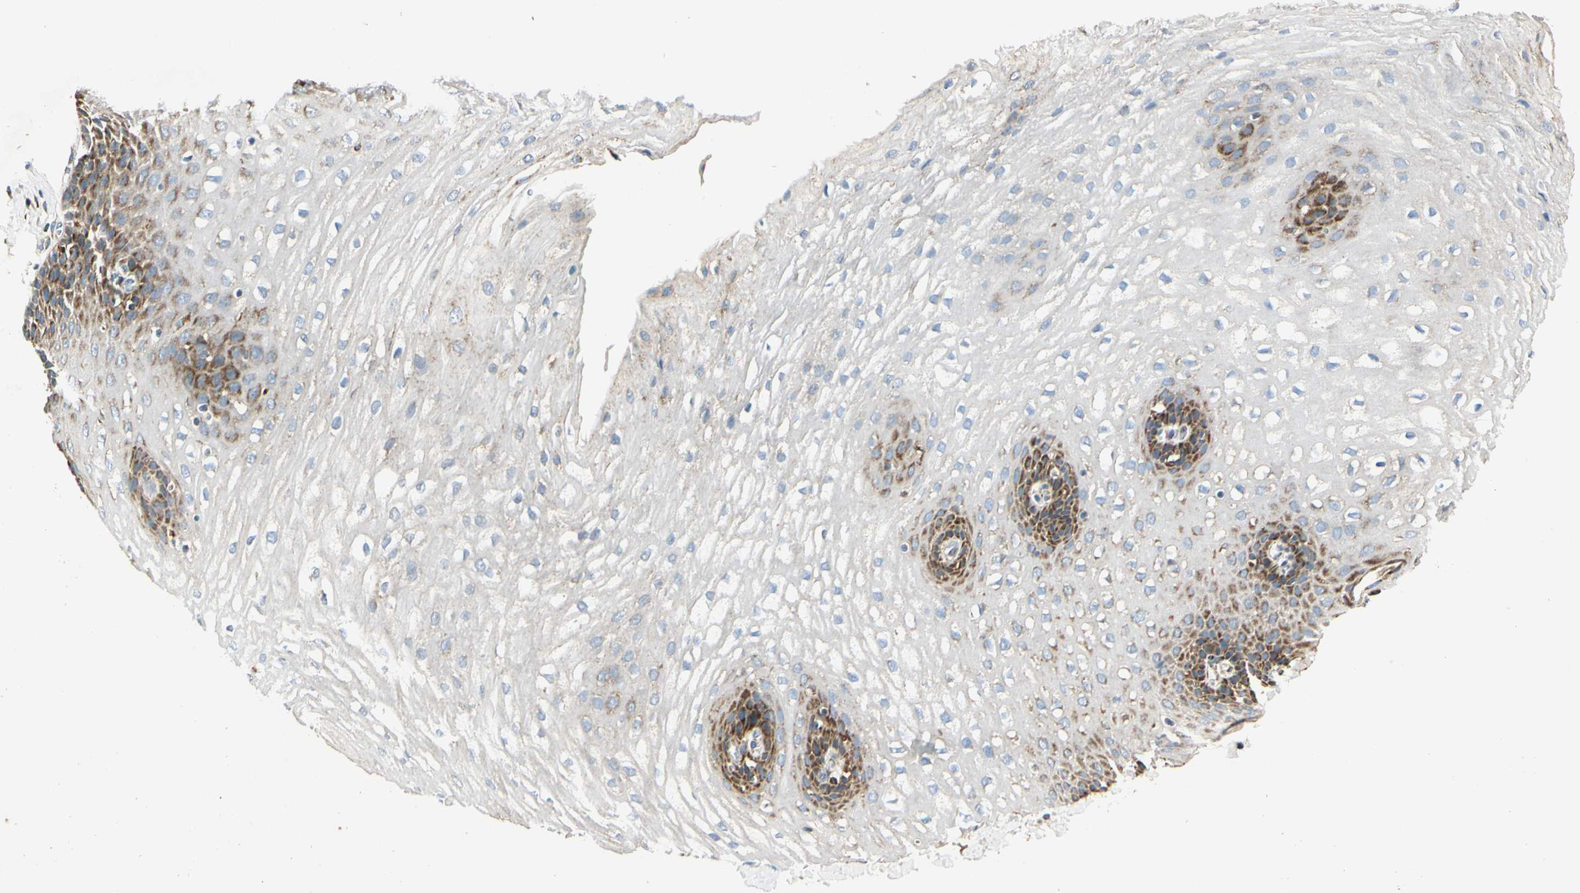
{"staining": {"intensity": "moderate", "quantity": "25%-75%", "location": "cytoplasmic/membranous"}, "tissue": "esophagus", "cell_type": "Squamous epithelial cells", "image_type": "normal", "snomed": [{"axis": "morphology", "description": "Normal tissue, NOS"}, {"axis": "topography", "description": "Esophagus"}], "caption": "Immunohistochemistry (IHC) of benign human esophagus displays medium levels of moderate cytoplasmic/membranous positivity in approximately 25%-75% of squamous epithelial cells. The staining was performed using DAB (3,3'-diaminobenzidine), with brown indicating positive protein expression. Nuclei are stained blue with hematoxylin.", "gene": "MRPL9", "patient": {"sex": "male", "age": 48}}